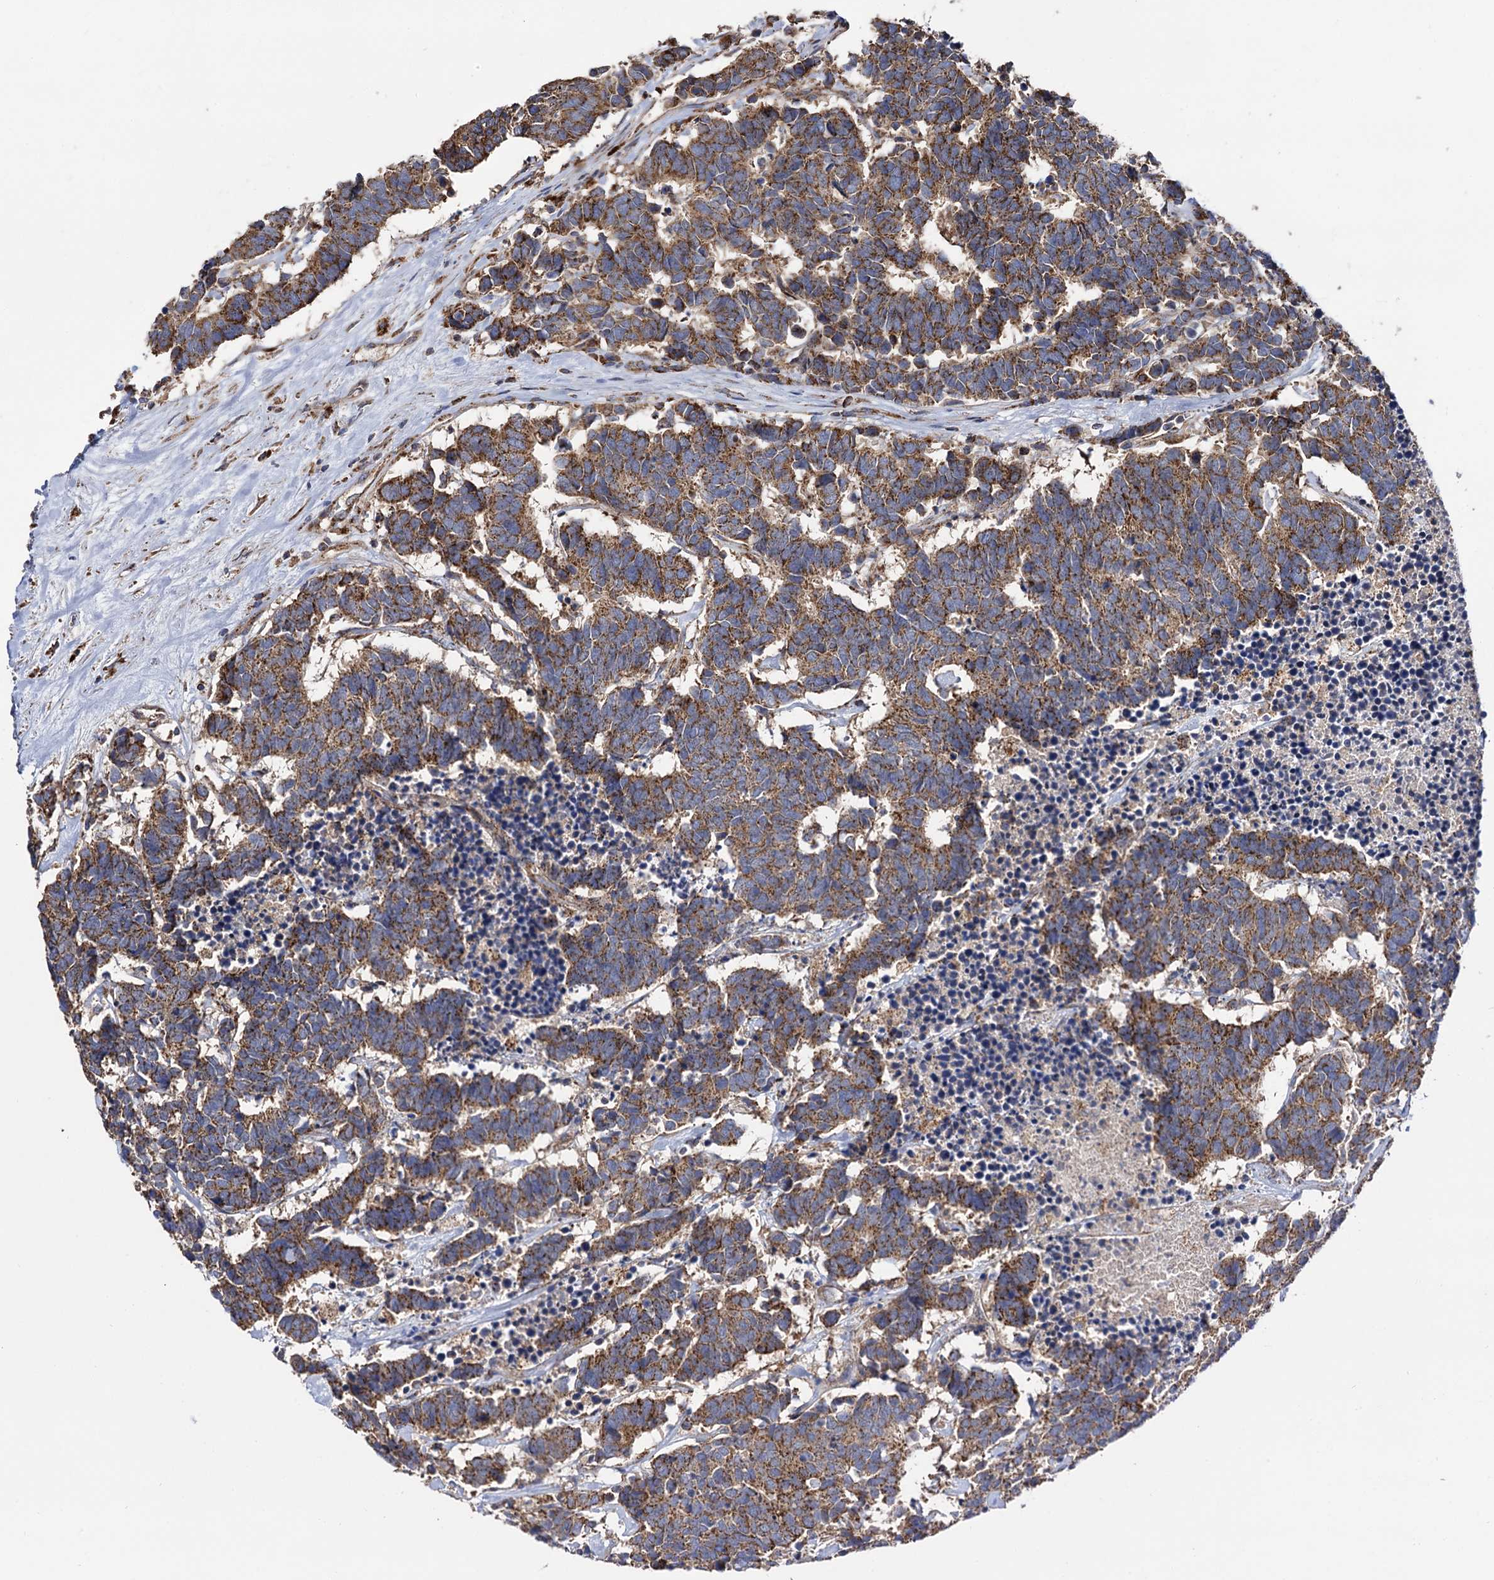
{"staining": {"intensity": "strong", "quantity": ">75%", "location": "cytoplasmic/membranous"}, "tissue": "carcinoid", "cell_type": "Tumor cells", "image_type": "cancer", "snomed": [{"axis": "morphology", "description": "Carcinoma, NOS"}, {"axis": "morphology", "description": "Carcinoid, malignant, NOS"}, {"axis": "topography", "description": "Urinary bladder"}], "caption": "IHC (DAB (3,3'-diaminobenzidine)) staining of carcinoid shows strong cytoplasmic/membranous protein expression in about >75% of tumor cells.", "gene": "IQCH", "patient": {"sex": "male", "age": 57}}